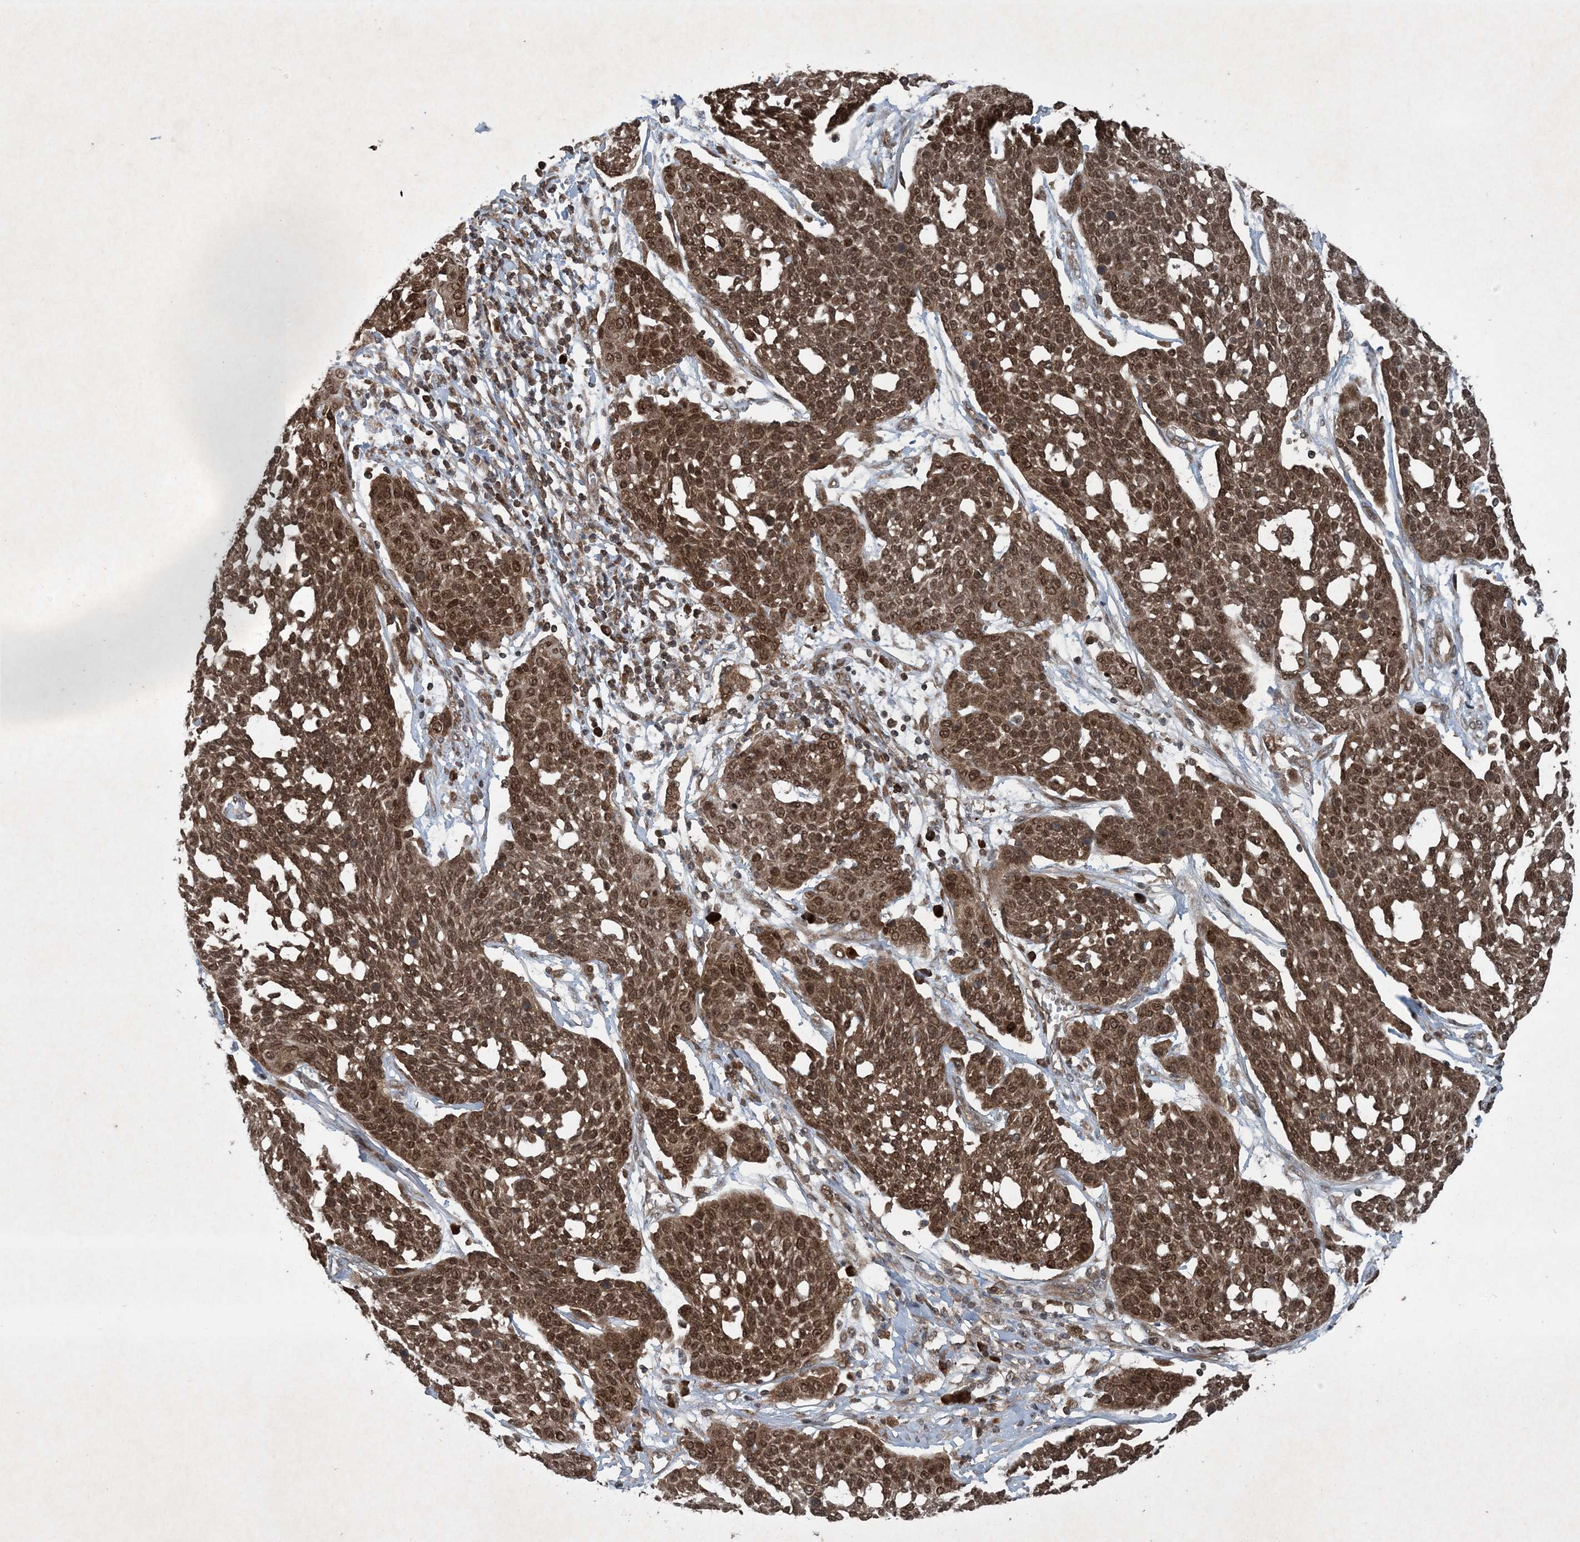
{"staining": {"intensity": "strong", "quantity": ">75%", "location": "cytoplasmic/membranous,nuclear"}, "tissue": "cervical cancer", "cell_type": "Tumor cells", "image_type": "cancer", "snomed": [{"axis": "morphology", "description": "Squamous cell carcinoma, NOS"}, {"axis": "topography", "description": "Cervix"}], "caption": "Approximately >75% of tumor cells in cervical cancer (squamous cell carcinoma) exhibit strong cytoplasmic/membranous and nuclear protein staining as visualized by brown immunohistochemical staining.", "gene": "GNG5", "patient": {"sex": "female", "age": 34}}